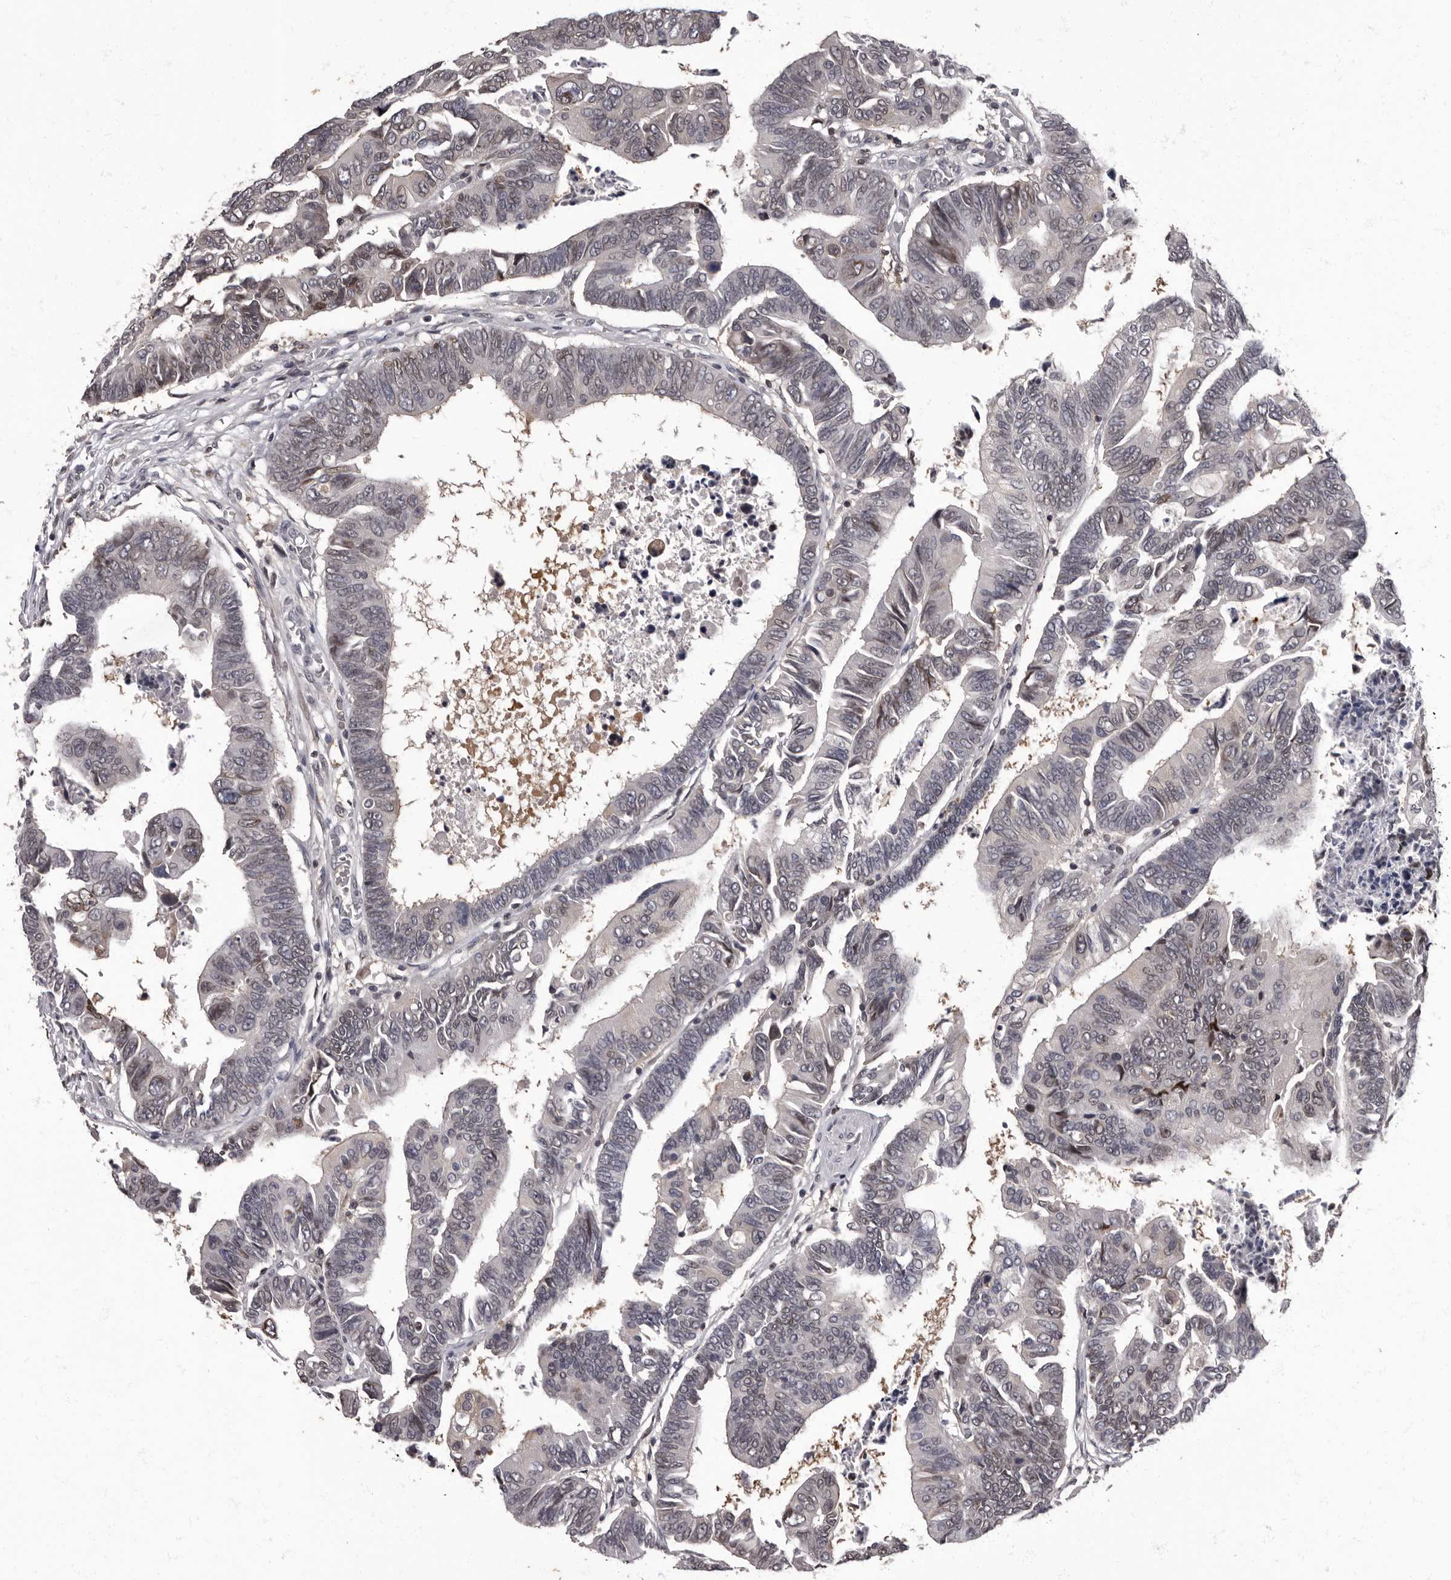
{"staining": {"intensity": "weak", "quantity": "<25%", "location": "nuclear"}, "tissue": "colorectal cancer", "cell_type": "Tumor cells", "image_type": "cancer", "snomed": [{"axis": "morphology", "description": "Adenocarcinoma, NOS"}, {"axis": "topography", "description": "Rectum"}], "caption": "Immunohistochemistry histopathology image of neoplastic tissue: colorectal cancer stained with DAB exhibits no significant protein expression in tumor cells.", "gene": "C1orf50", "patient": {"sex": "female", "age": 65}}